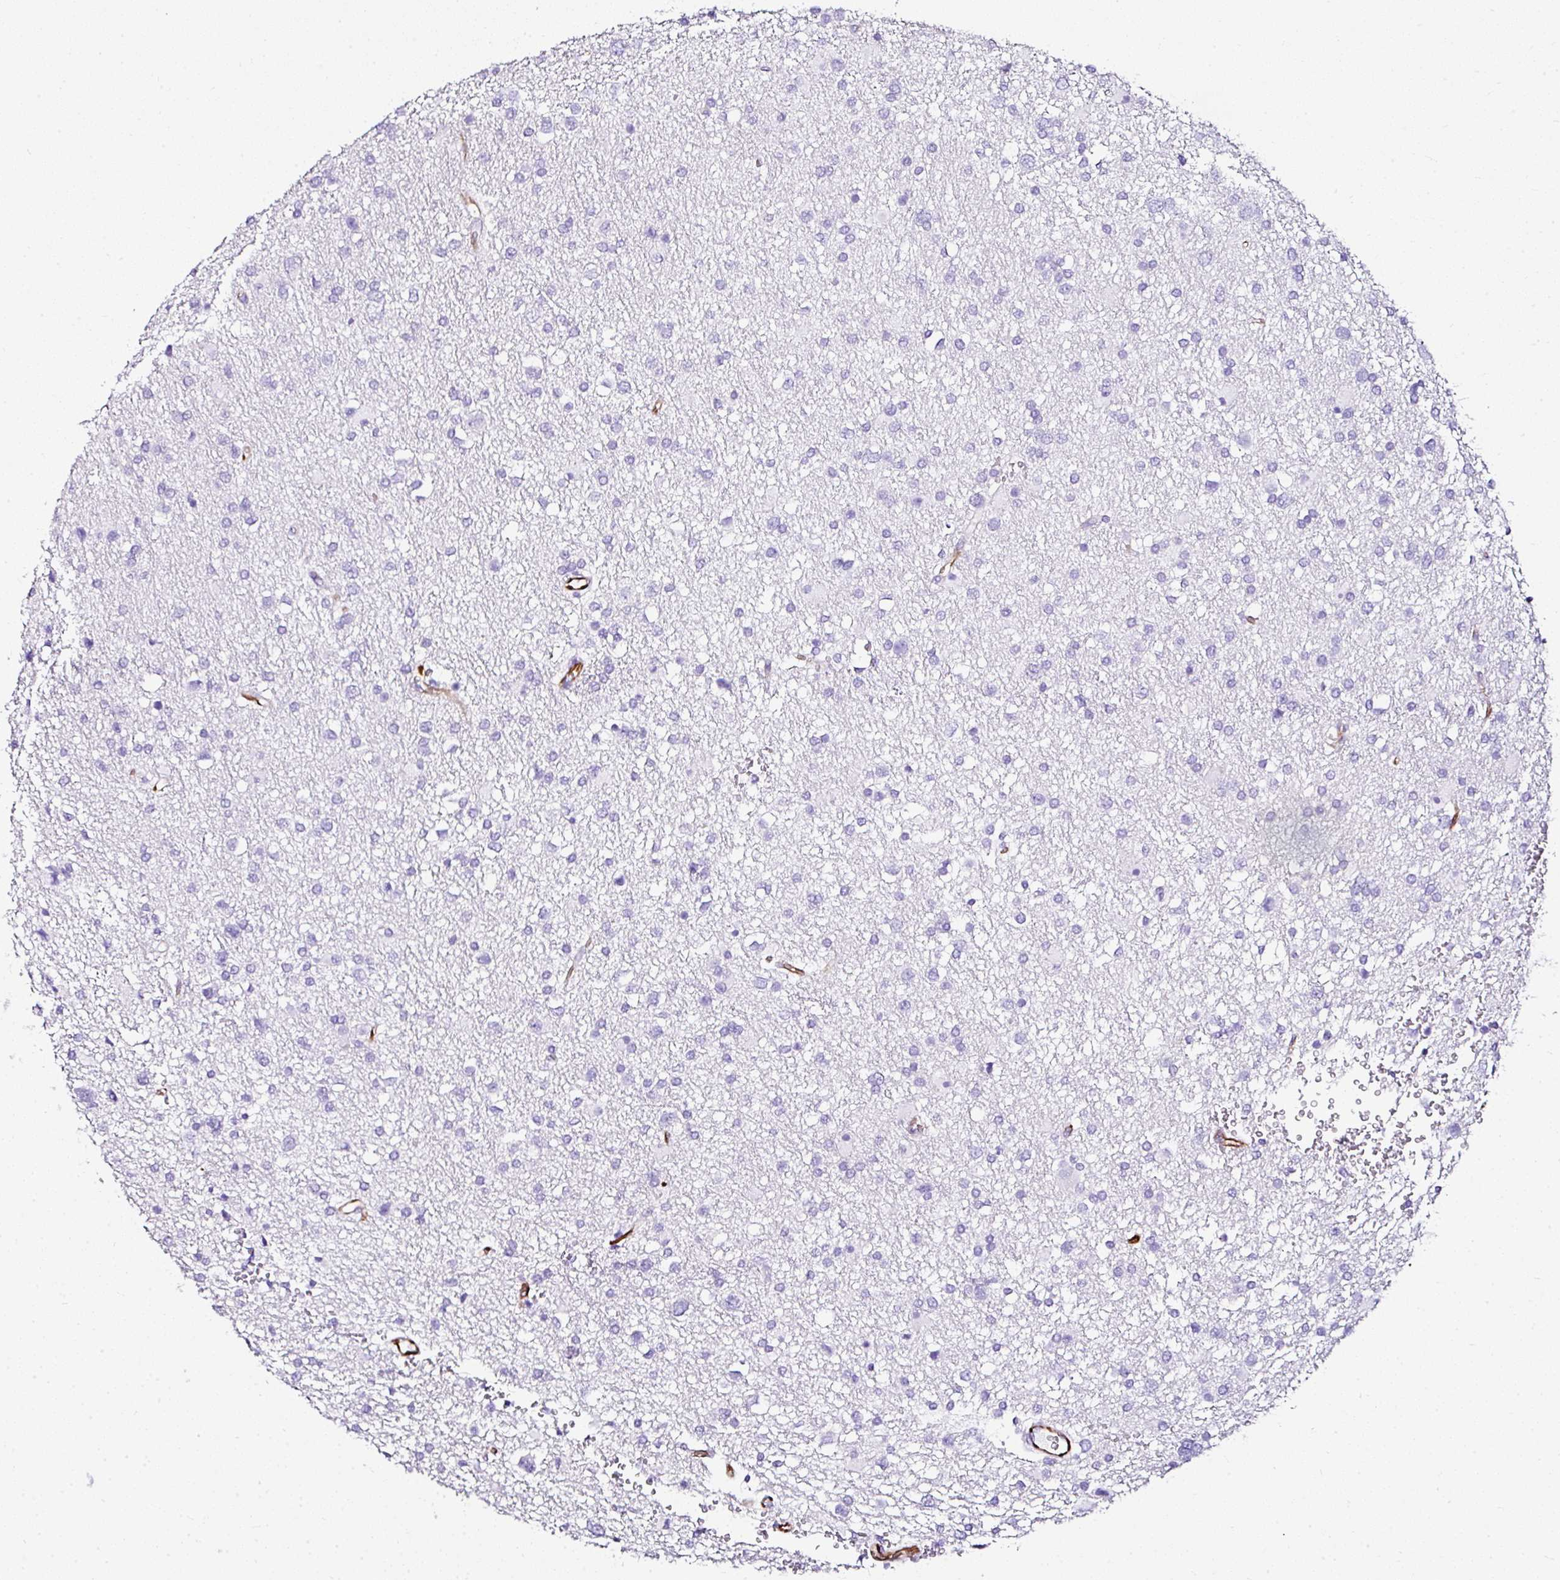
{"staining": {"intensity": "moderate", "quantity": "<25%", "location": "cytoplasmic/membranous"}, "tissue": "glioma", "cell_type": "Tumor cells", "image_type": "cancer", "snomed": [{"axis": "morphology", "description": "Glioma, malignant, Low grade"}, {"axis": "topography", "description": "Brain"}], "caption": "This is an image of immunohistochemistry staining of malignant glioma (low-grade), which shows moderate expression in the cytoplasmic/membranous of tumor cells.", "gene": "DEPDC5", "patient": {"sex": "female", "age": 32}}